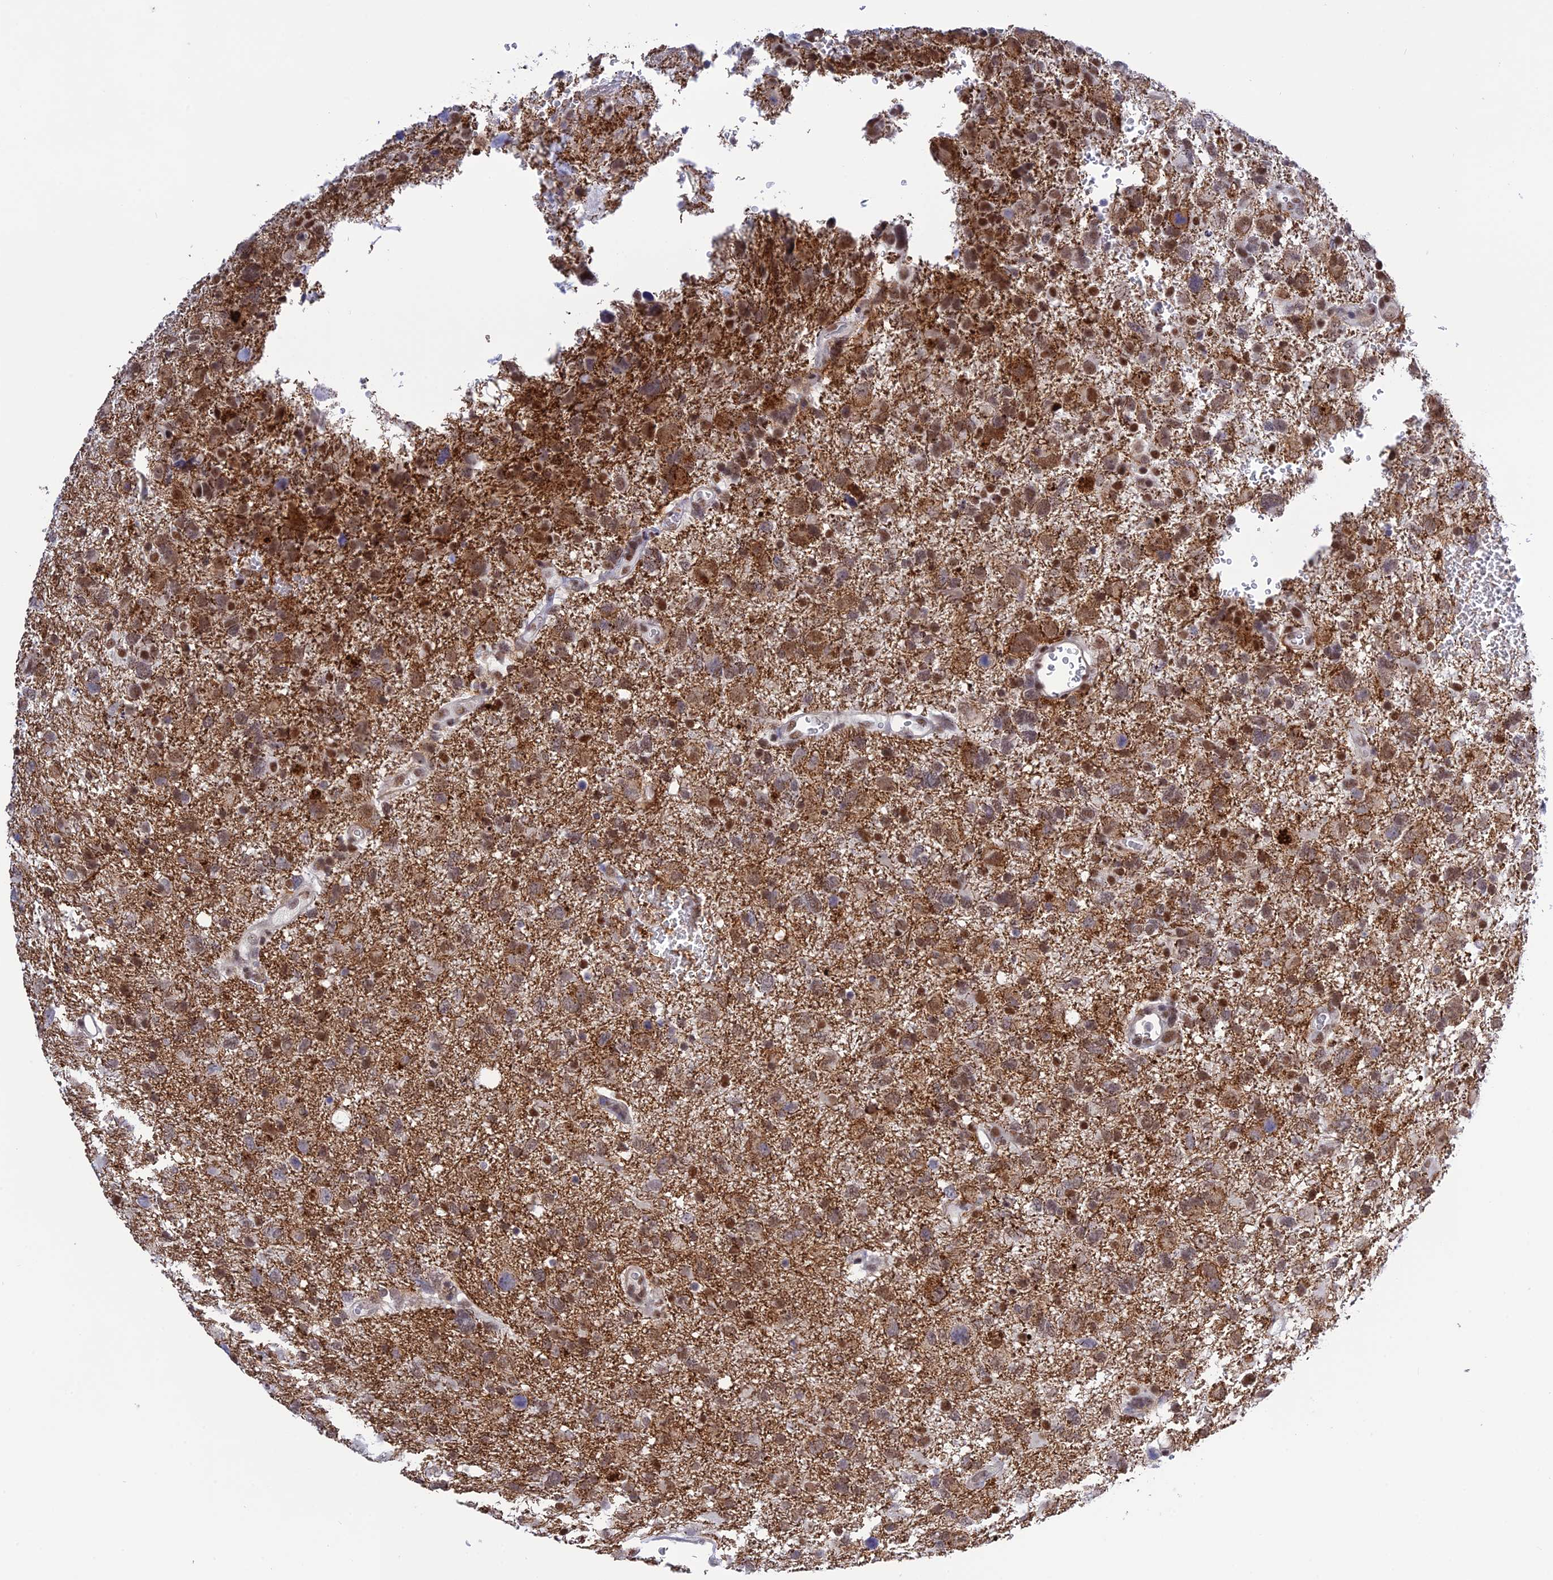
{"staining": {"intensity": "moderate", "quantity": ">75%", "location": "nuclear"}, "tissue": "glioma", "cell_type": "Tumor cells", "image_type": "cancer", "snomed": [{"axis": "morphology", "description": "Glioma, malignant, High grade"}, {"axis": "topography", "description": "Brain"}], "caption": "Moderate nuclear protein expression is identified in about >75% of tumor cells in glioma.", "gene": "TCEA1", "patient": {"sex": "male", "age": 61}}